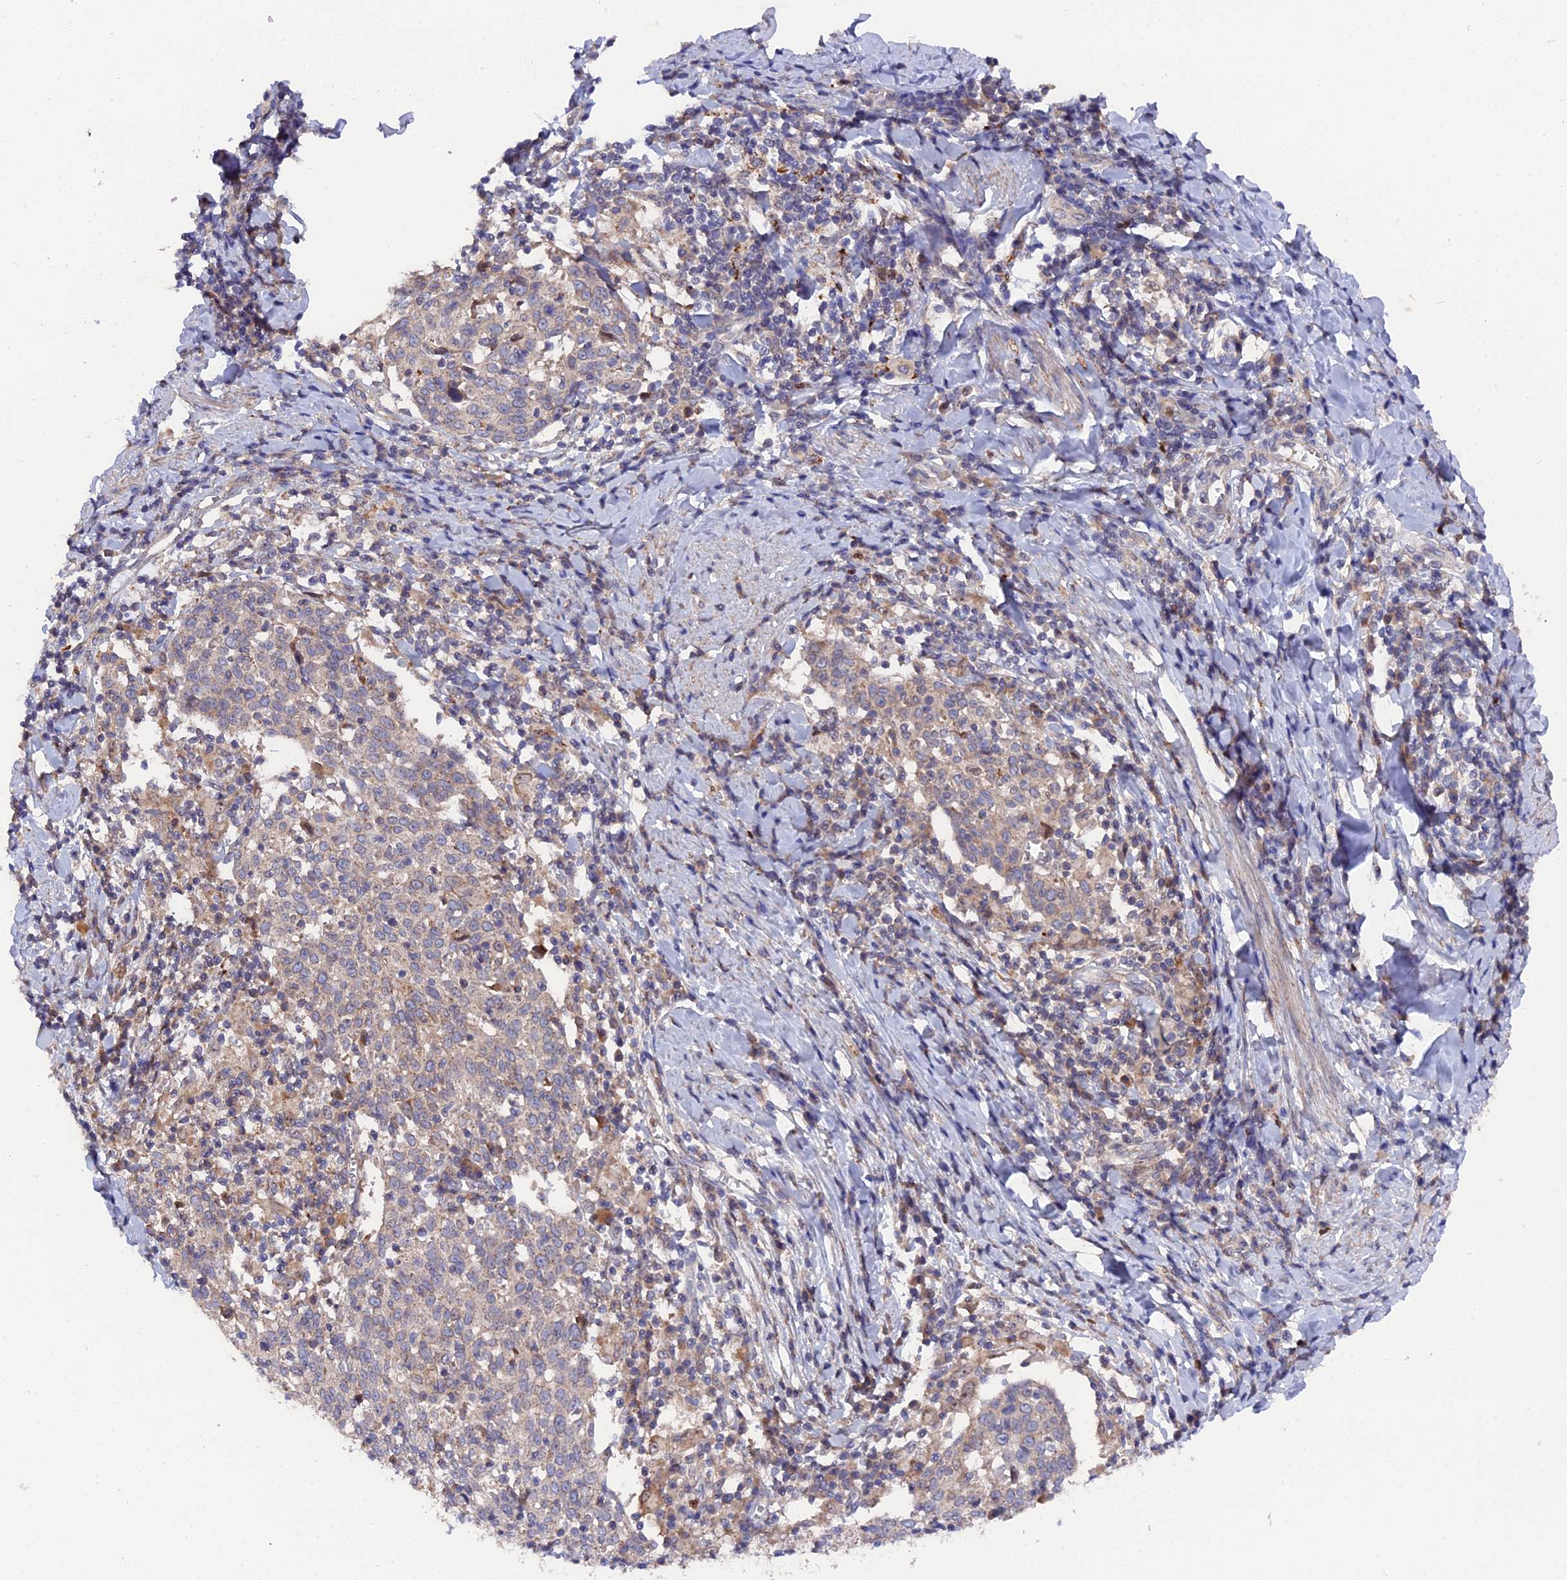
{"staining": {"intensity": "negative", "quantity": "none", "location": "none"}, "tissue": "cervical cancer", "cell_type": "Tumor cells", "image_type": "cancer", "snomed": [{"axis": "morphology", "description": "Squamous cell carcinoma, NOS"}, {"axis": "topography", "description": "Cervix"}], "caption": "This is an immunohistochemistry histopathology image of human cervical squamous cell carcinoma. There is no positivity in tumor cells.", "gene": "ZCCHC2", "patient": {"sex": "female", "age": 52}}